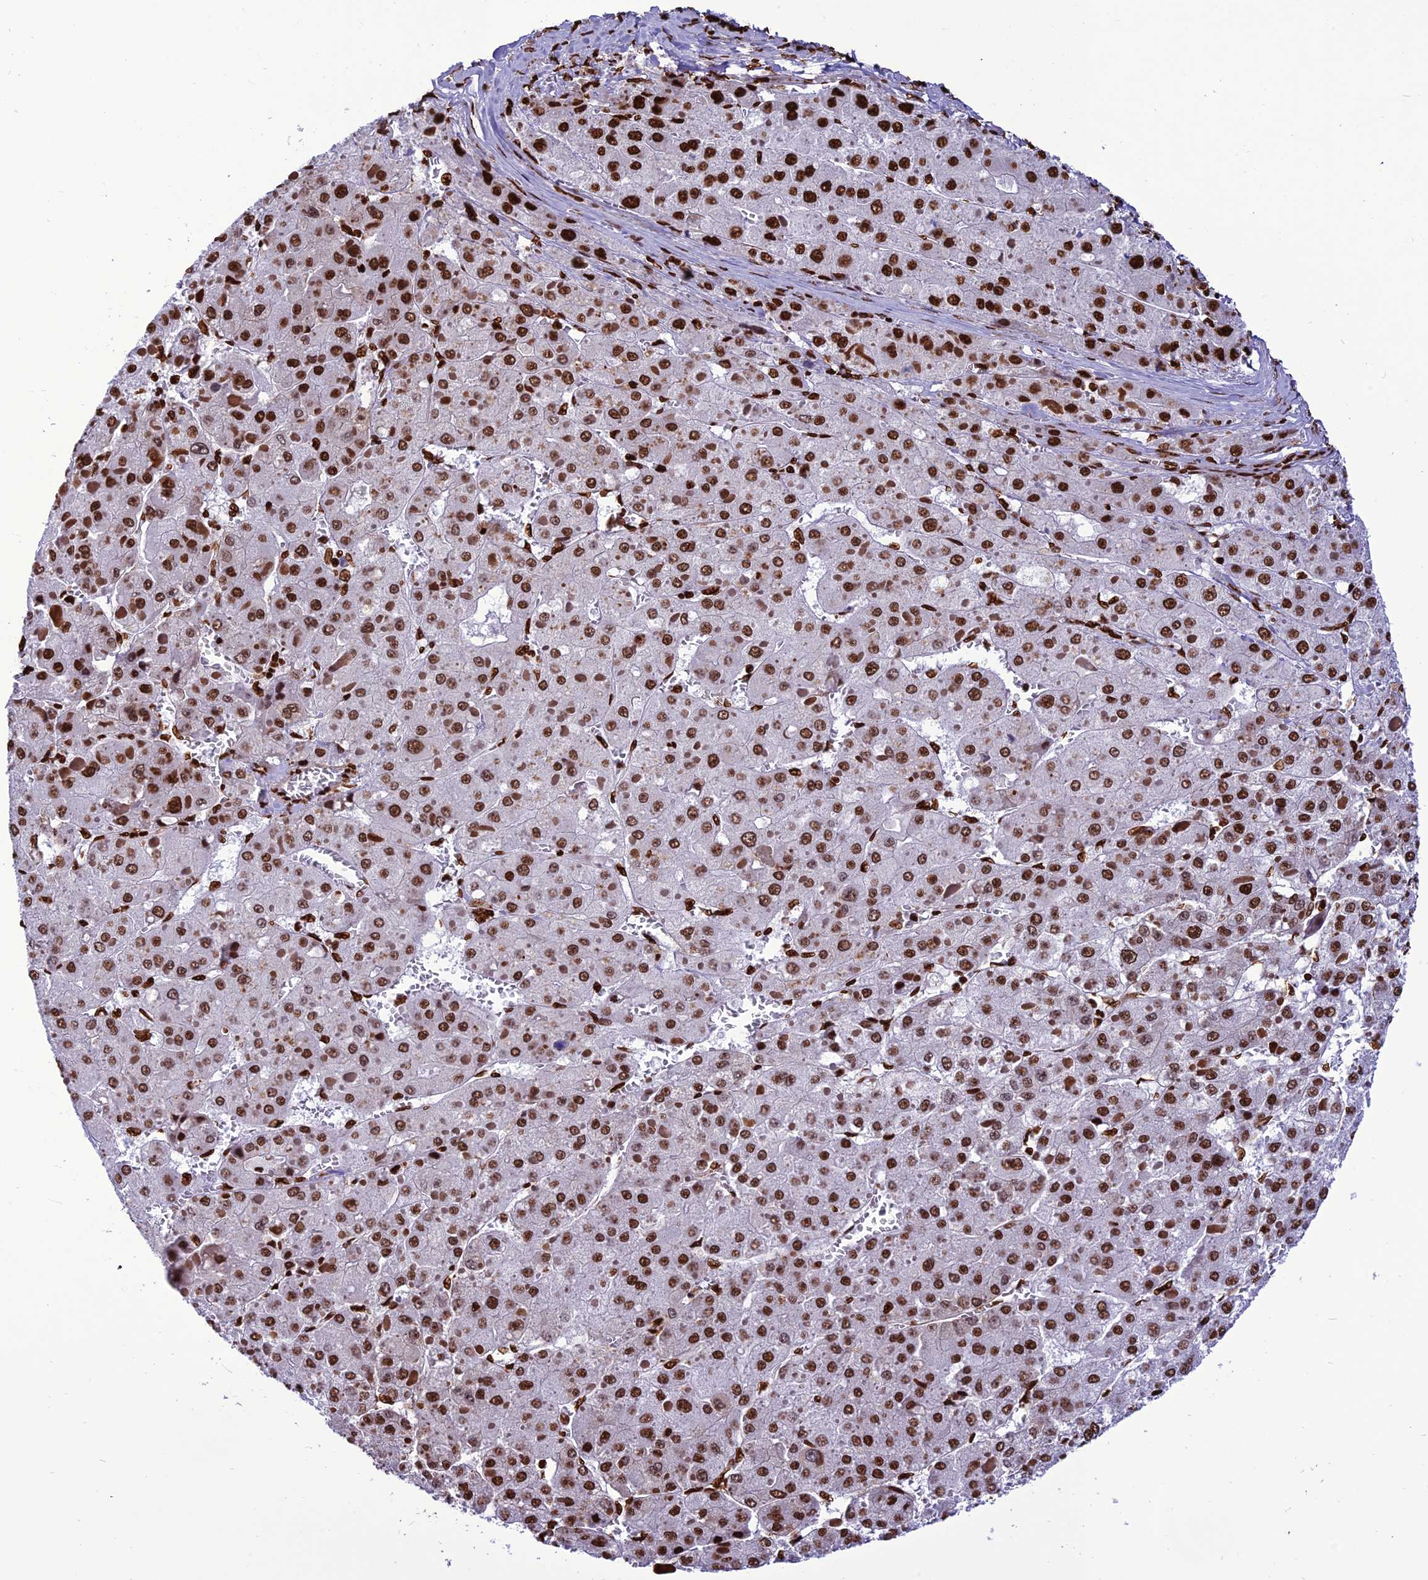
{"staining": {"intensity": "strong", "quantity": ">75%", "location": "nuclear"}, "tissue": "liver cancer", "cell_type": "Tumor cells", "image_type": "cancer", "snomed": [{"axis": "morphology", "description": "Carcinoma, Hepatocellular, NOS"}, {"axis": "topography", "description": "Liver"}], "caption": "Immunohistochemistry (DAB) staining of liver hepatocellular carcinoma exhibits strong nuclear protein positivity in approximately >75% of tumor cells.", "gene": "INO80E", "patient": {"sex": "female", "age": 73}}